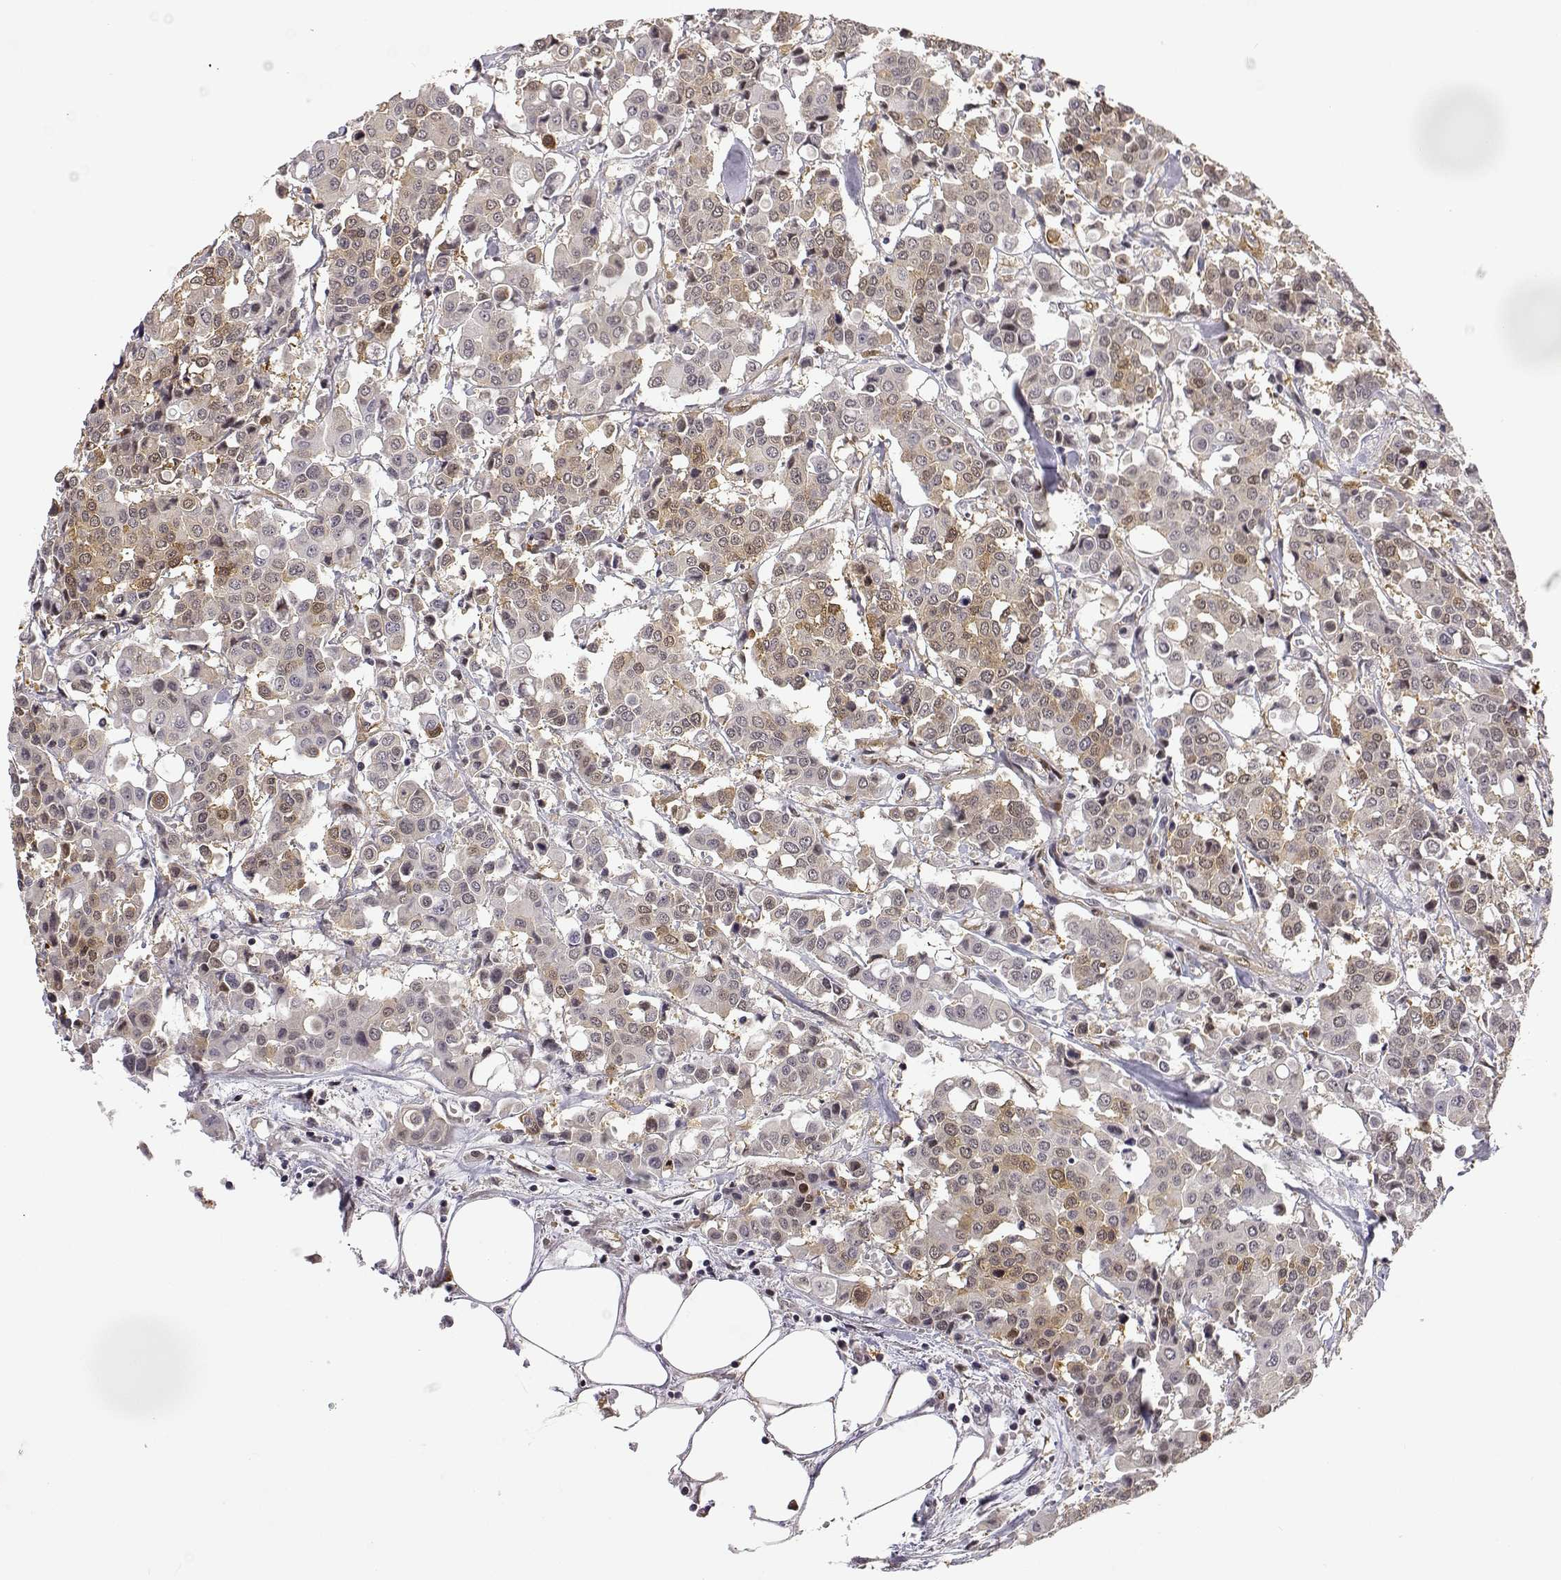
{"staining": {"intensity": "moderate", "quantity": "25%-75%", "location": "cytoplasmic/membranous"}, "tissue": "carcinoid", "cell_type": "Tumor cells", "image_type": "cancer", "snomed": [{"axis": "morphology", "description": "Carcinoid, malignant, NOS"}, {"axis": "topography", "description": "Colon"}], "caption": "The immunohistochemical stain labels moderate cytoplasmic/membranous expression in tumor cells of carcinoid tissue.", "gene": "PHGDH", "patient": {"sex": "male", "age": 81}}